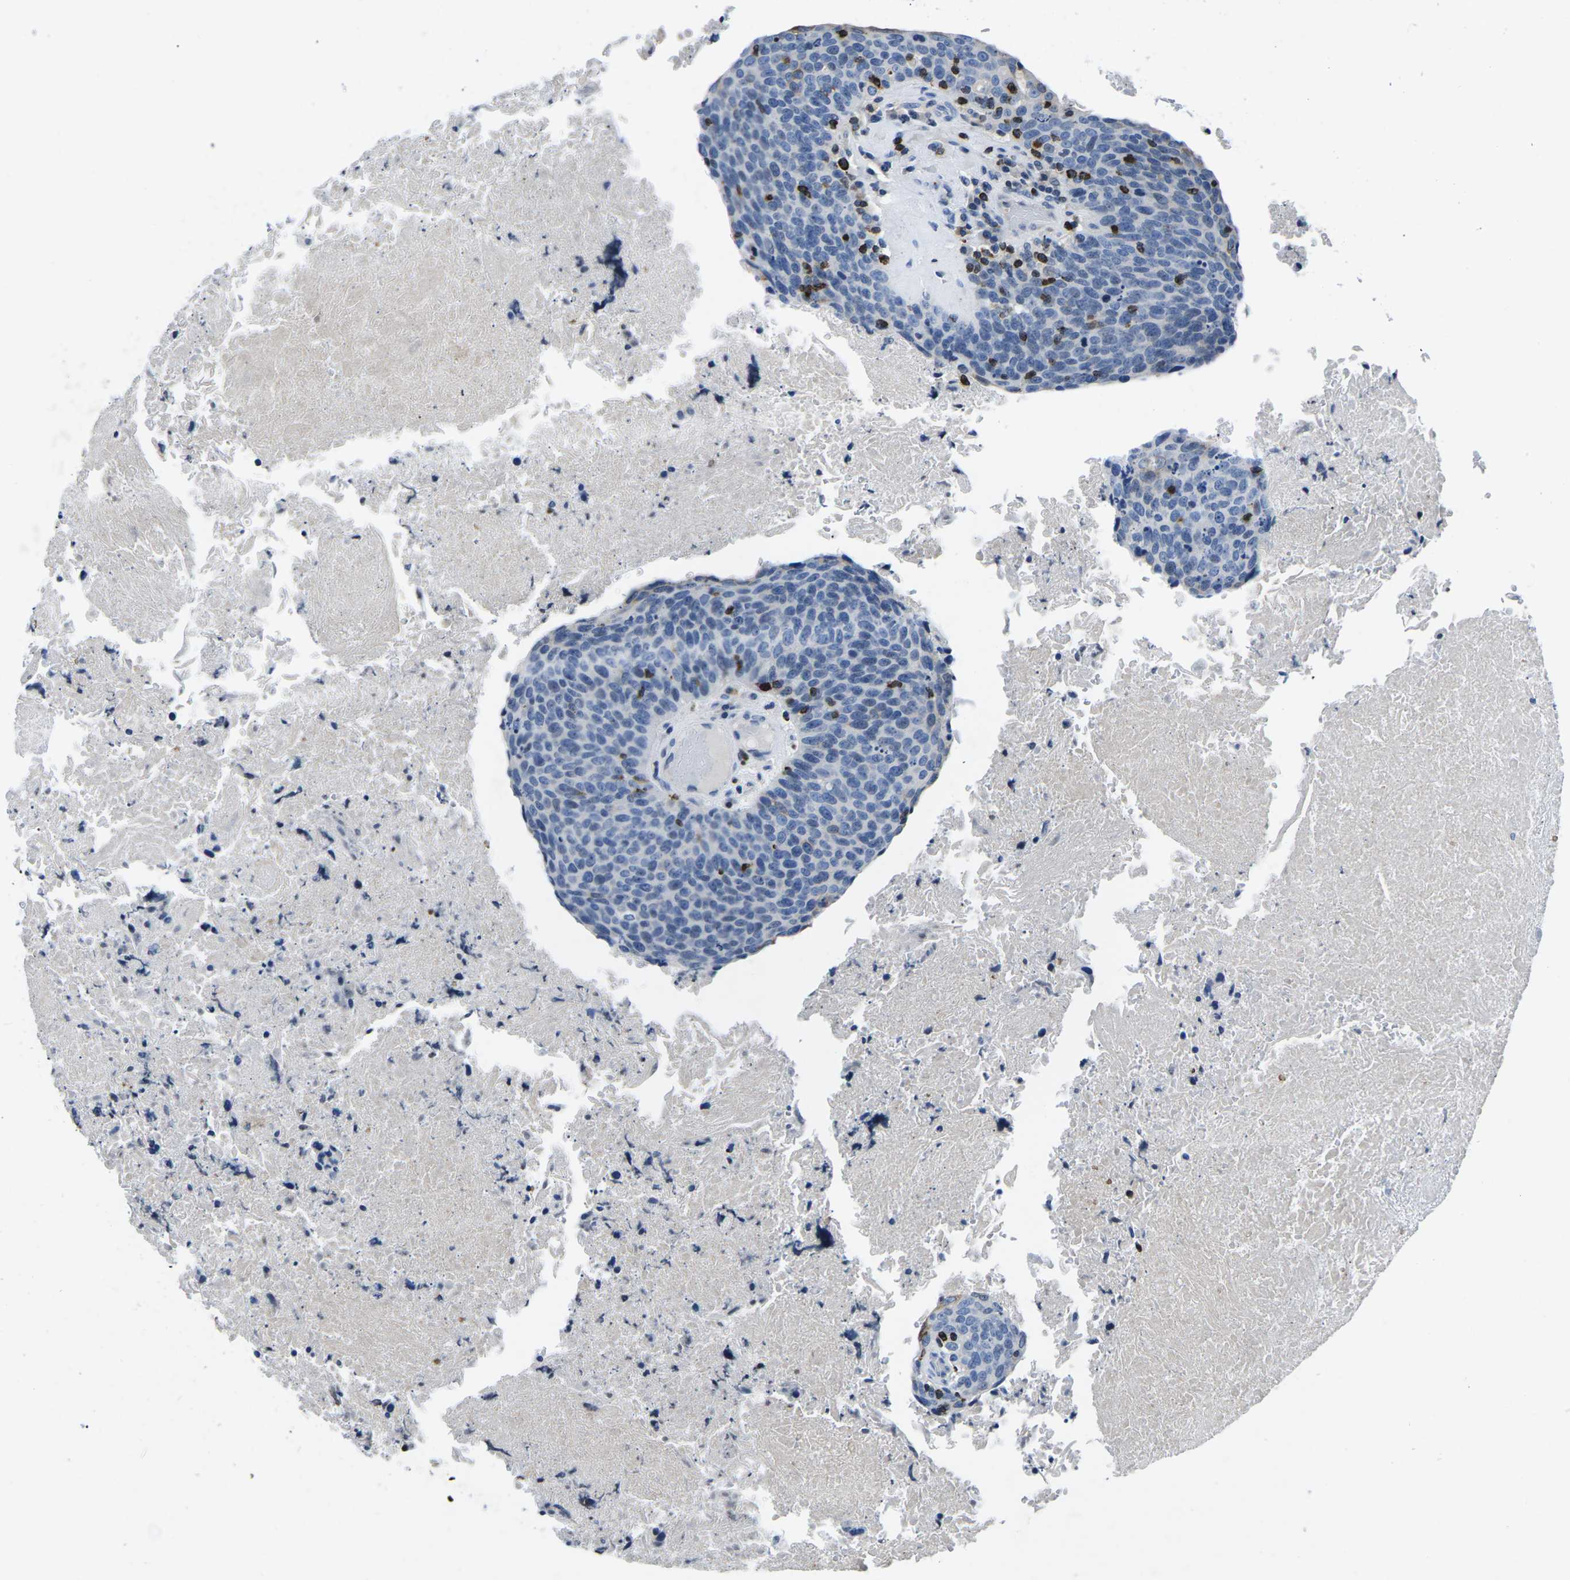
{"staining": {"intensity": "negative", "quantity": "none", "location": "none"}, "tissue": "head and neck cancer", "cell_type": "Tumor cells", "image_type": "cancer", "snomed": [{"axis": "morphology", "description": "Squamous cell carcinoma, NOS"}, {"axis": "morphology", "description": "Squamous cell carcinoma, metastatic, NOS"}, {"axis": "topography", "description": "Lymph node"}, {"axis": "topography", "description": "Head-Neck"}], "caption": "The image displays no significant staining in tumor cells of metastatic squamous cell carcinoma (head and neck). Nuclei are stained in blue.", "gene": "CTSW", "patient": {"sex": "male", "age": 62}}